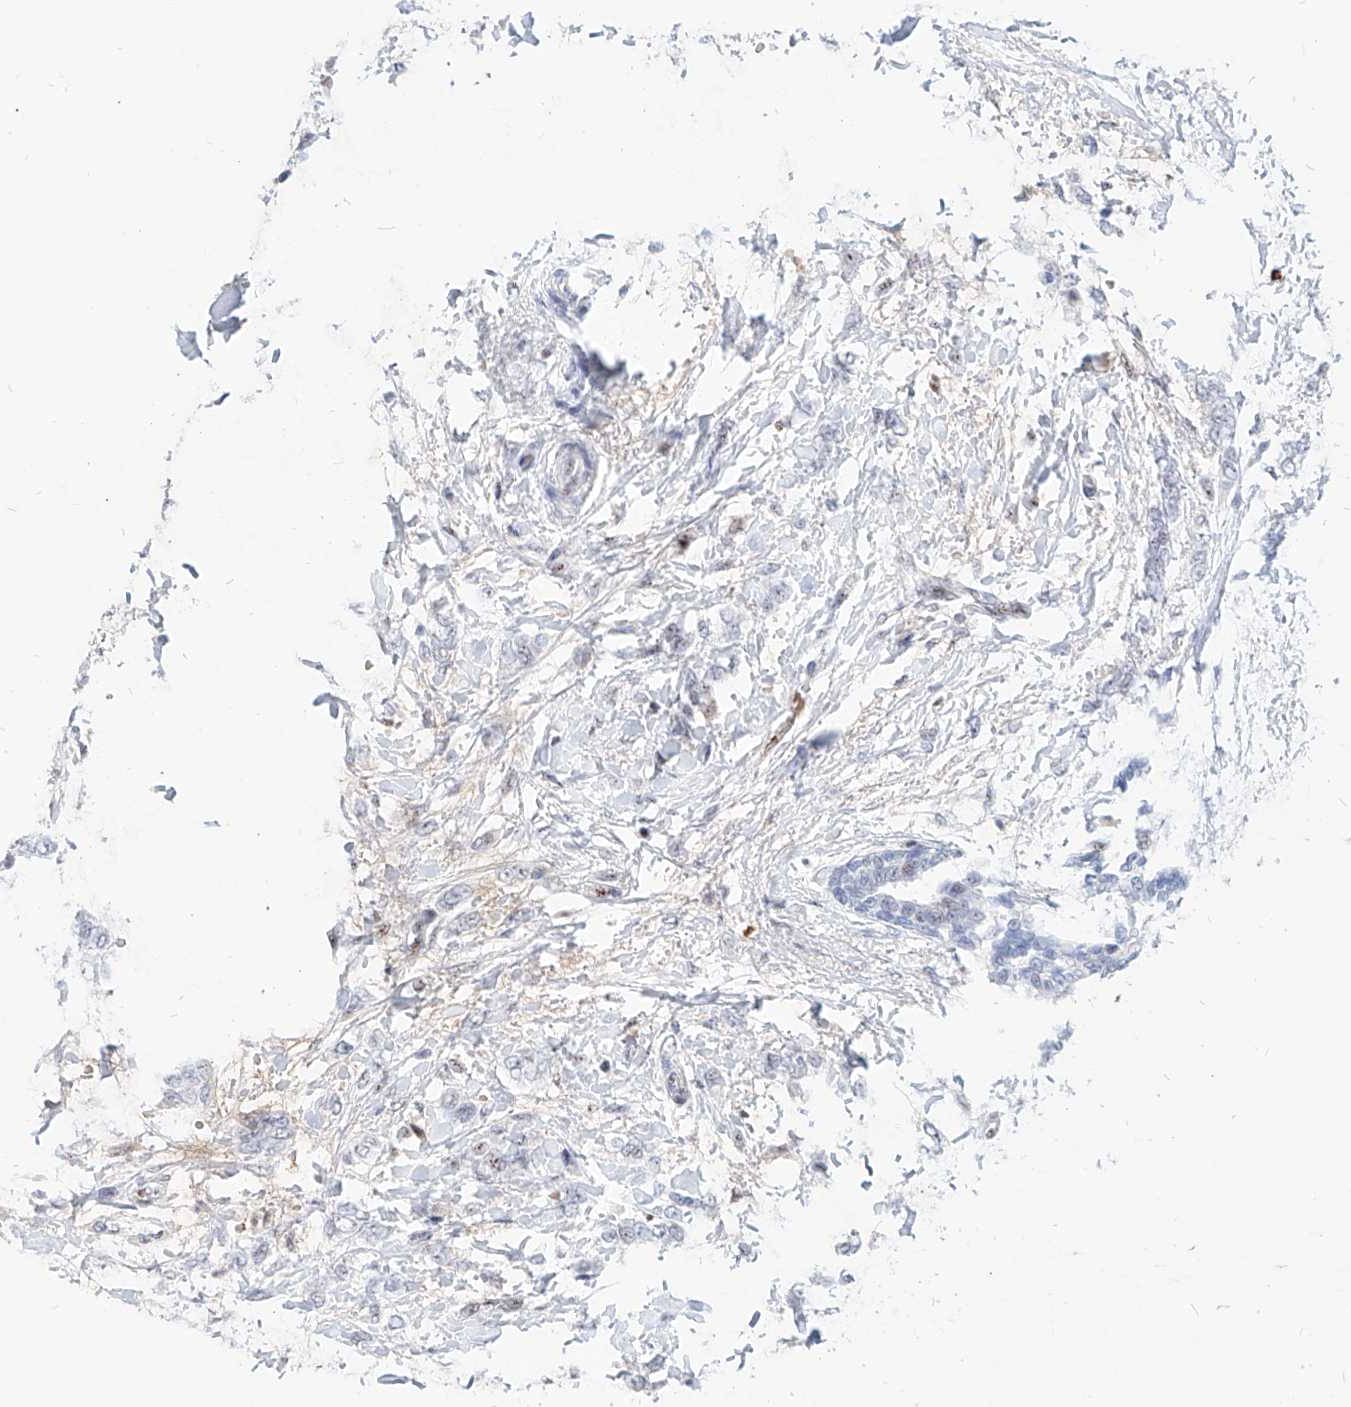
{"staining": {"intensity": "negative", "quantity": "none", "location": "none"}, "tissue": "breast cancer", "cell_type": "Tumor cells", "image_type": "cancer", "snomed": [{"axis": "morphology", "description": "Lobular carcinoma, in situ"}, {"axis": "morphology", "description": "Lobular carcinoma"}, {"axis": "topography", "description": "Breast"}], "caption": "Immunohistochemical staining of breast cancer (lobular carcinoma in situ) reveals no significant positivity in tumor cells.", "gene": "ZFP42", "patient": {"sex": "female", "age": 41}}